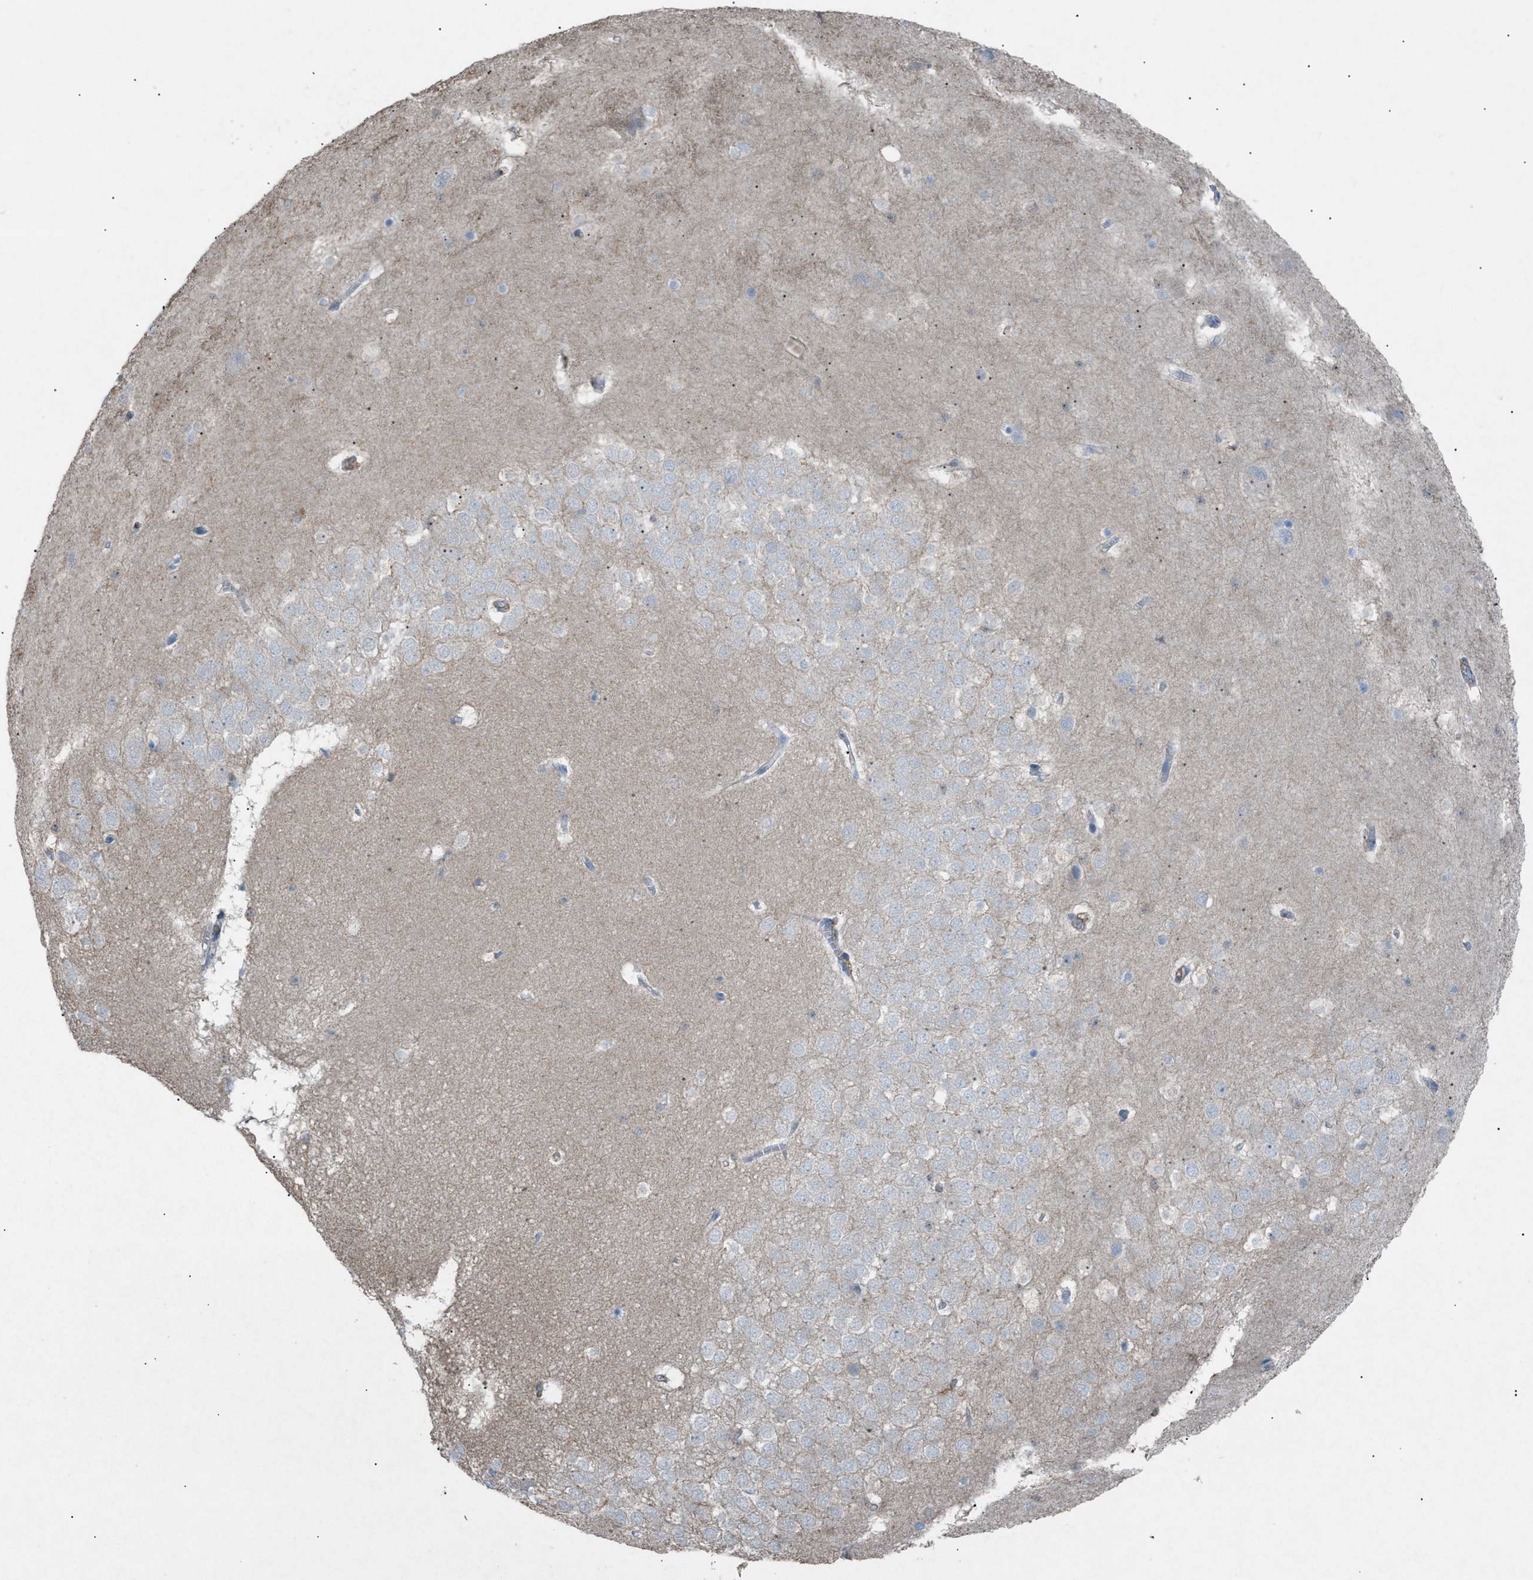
{"staining": {"intensity": "weak", "quantity": "<25%", "location": "cytoplasmic/membranous"}, "tissue": "hippocampus", "cell_type": "Glial cells", "image_type": "normal", "snomed": [{"axis": "morphology", "description": "Normal tissue, NOS"}, {"axis": "topography", "description": "Hippocampus"}], "caption": "Protein analysis of normal hippocampus exhibits no significant positivity in glial cells.", "gene": "NCK2", "patient": {"sex": "male", "age": 45}}